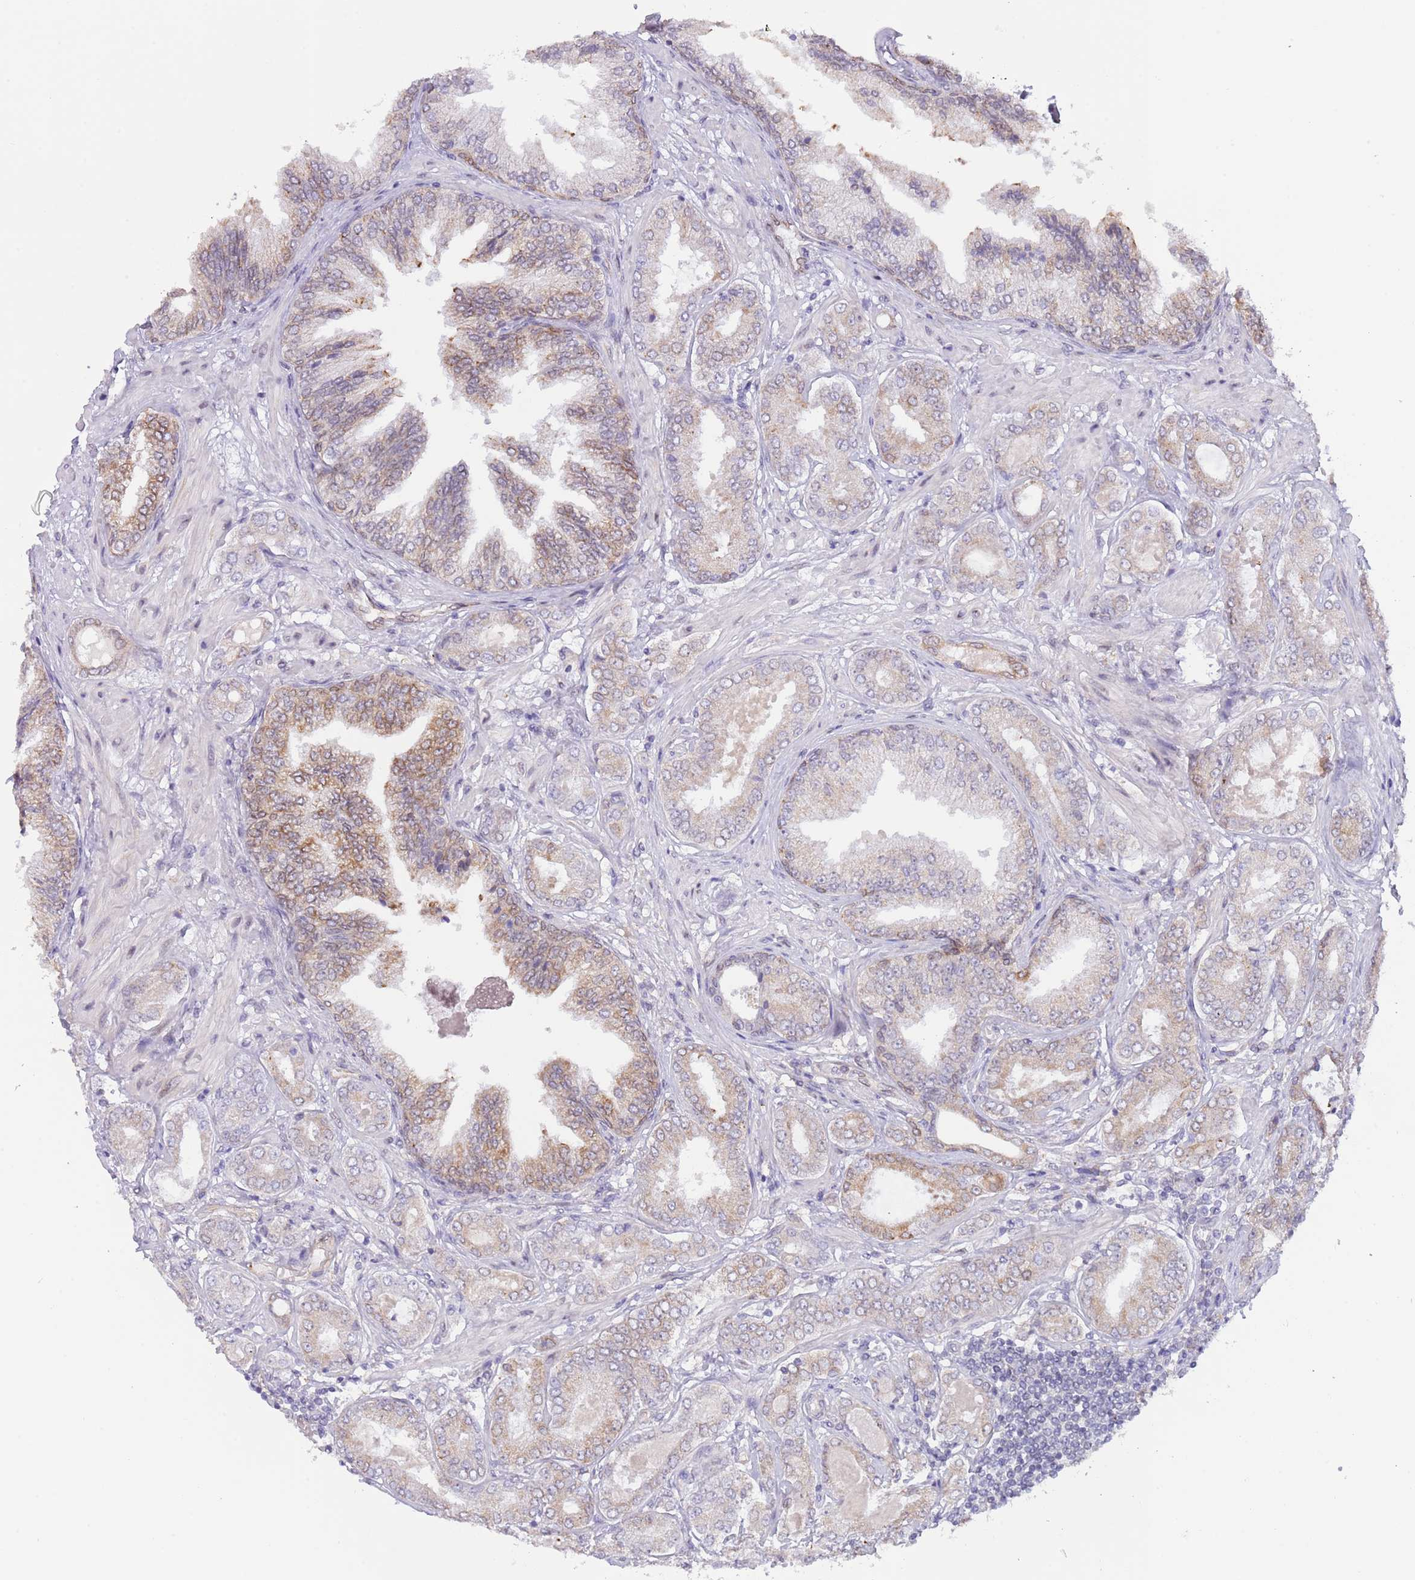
{"staining": {"intensity": "weak", "quantity": "25%-75%", "location": "cytoplasmic/membranous"}, "tissue": "prostate cancer", "cell_type": "Tumor cells", "image_type": "cancer", "snomed": [{"axis": "morphology", "description": "Adenocarcinoma, Low grade"}, {"axis": "topography", "description": "Prostate"}], "caption": "Immunohistochemistry of human adenocarcinoma (low-grade) (prostate) exhibits low levels of weak cytoplasmic/membranous expression in approximately 25%-75% of tumor cells.", "gene": "EBPL", "patient": {"sex": "male", "age": 63}}